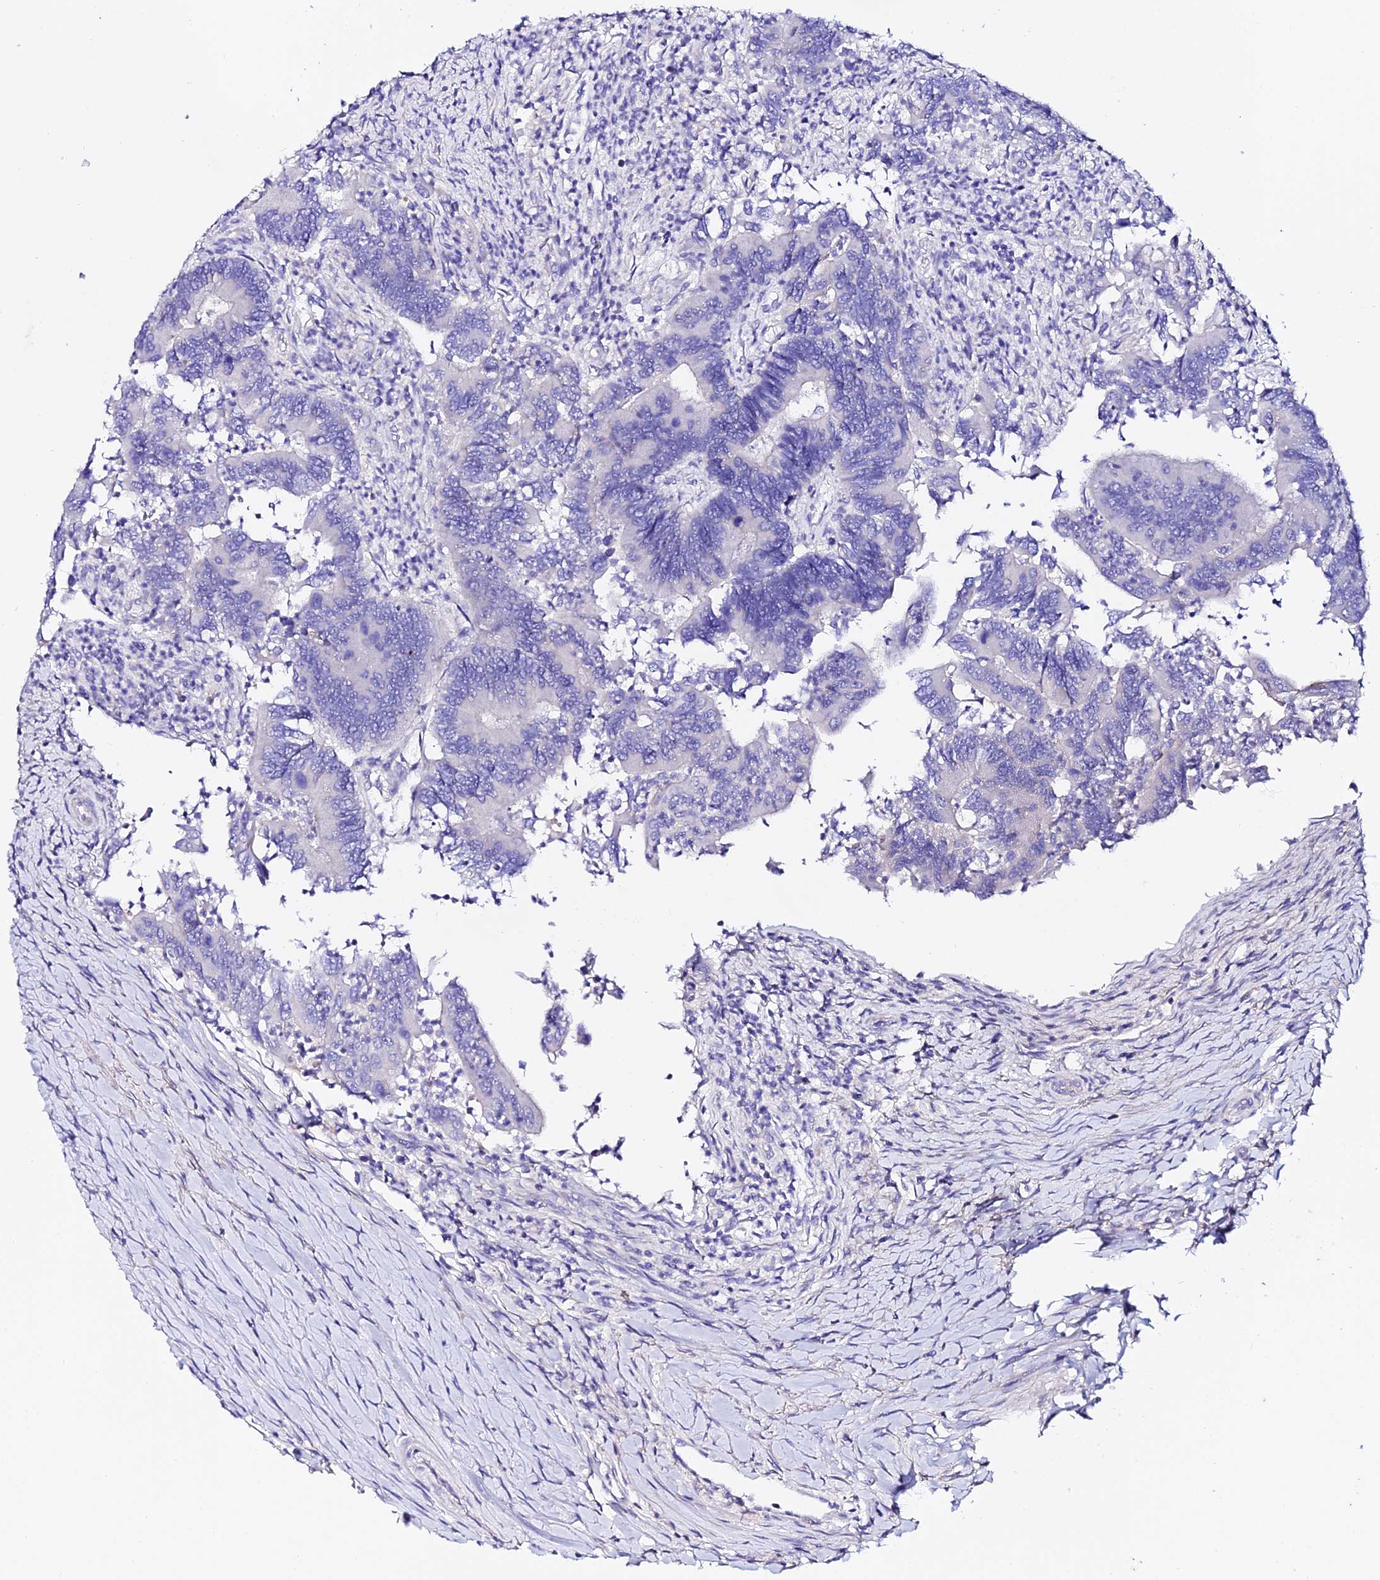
{"staining": {"intensity": "negative", "quantity": "none", "location": "none"}, "tissue": "colorectal cancer", "cell_type": "Tumor cells", "image_type": "cancer", "snomed": [{"axis": "morphology", "description": "Adenocarcinoma, NOS"}, {"axis": "topography", "description": "Colon"}], "caption": "Immunohistochemical staining of adenocarcinoma (colorectal) shows no significant expression in tumor cells.", "gene": "TMEM117", "patient": {"sex": "female", "age": 67}}